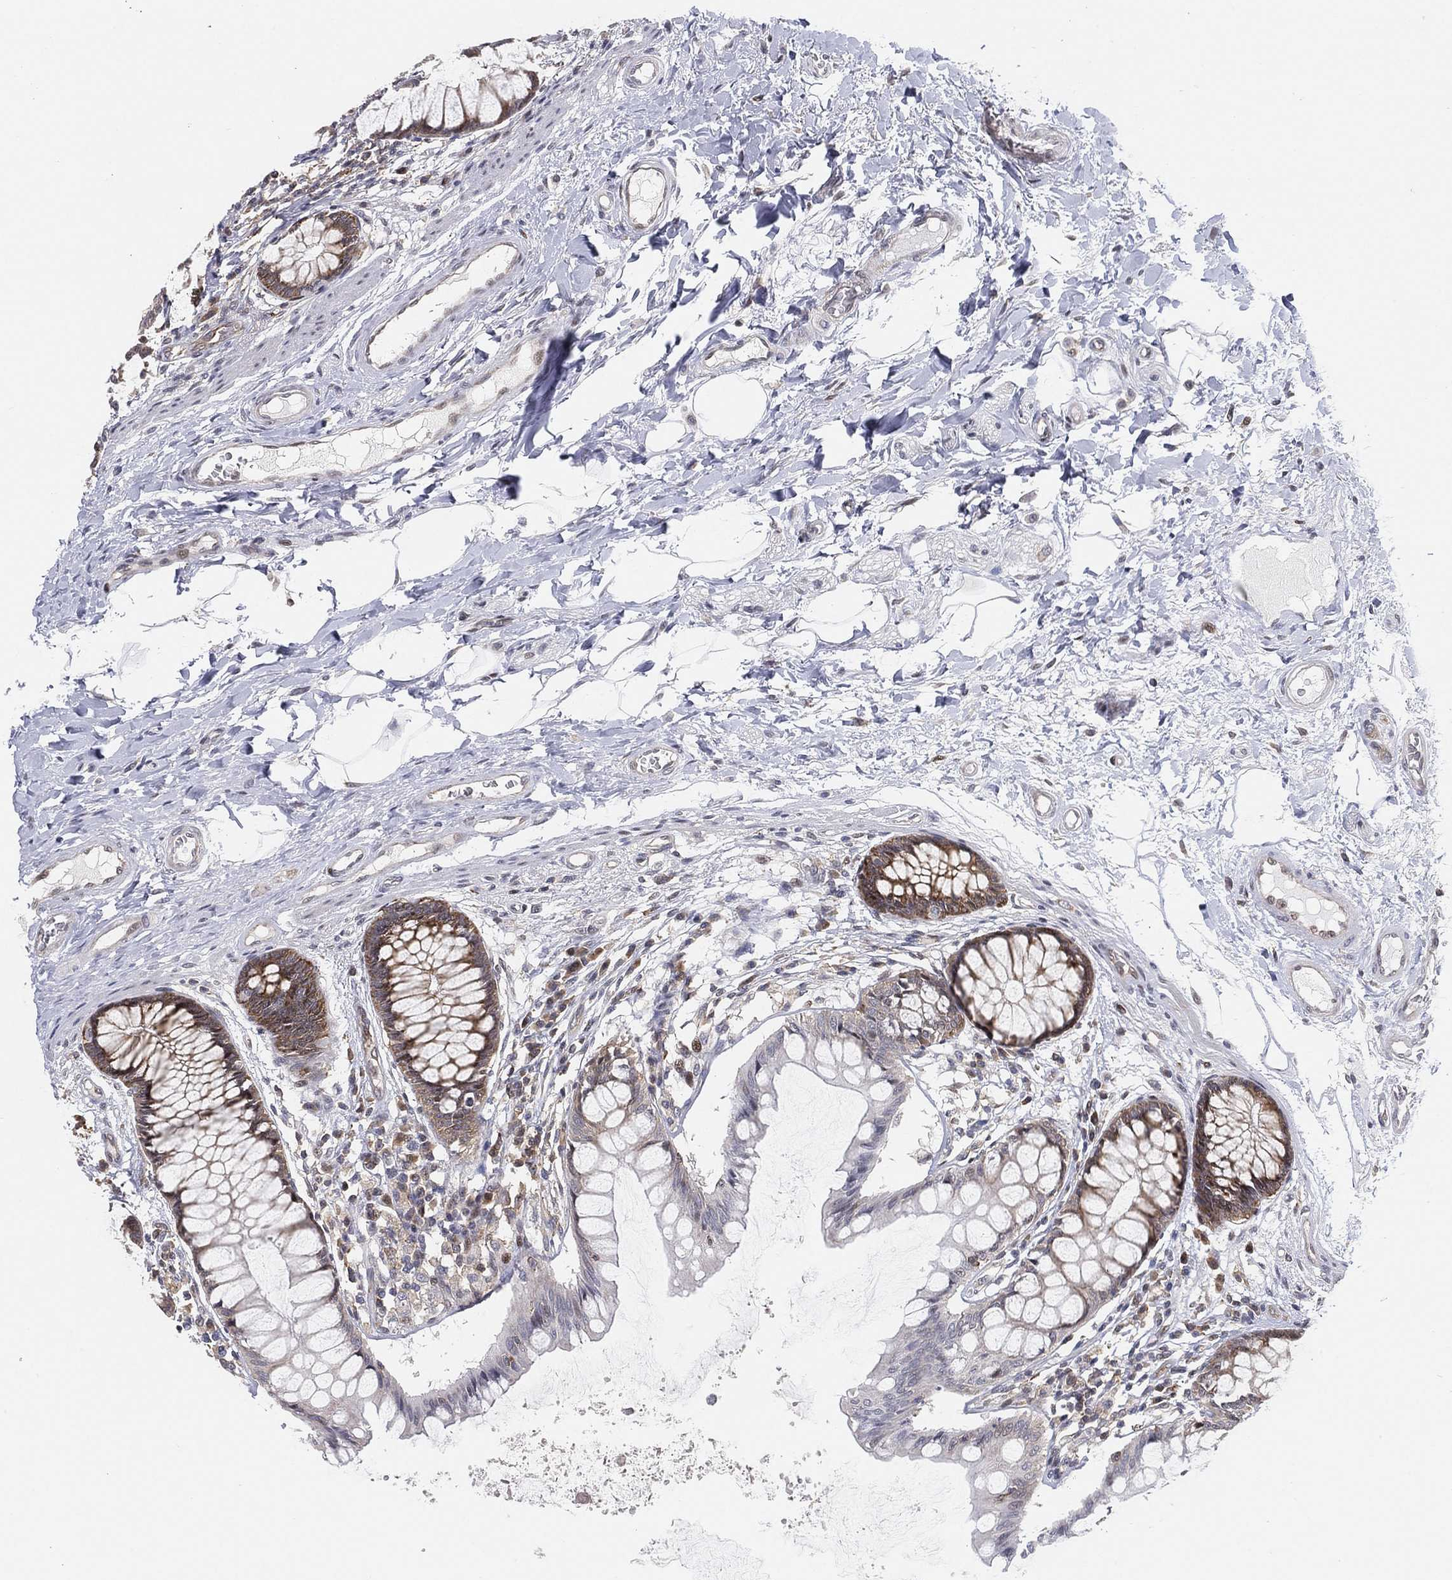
{"staining": {"intensity": "negative", "quantity": "none", "location": "none"}, "tissue": "colon", "cell_type": "Endothelial cells", "image_type": "normal", "snomed": [{"axis": "morphology", "description": "Normal tissue, NOS"}, {"axis": "topography", "description": "Colon"}], "caption": "Colon stained for a protein using immunohistochemistry shows no expression endothelial cells.", "gene": "TMTC4", "patient": {"sex": "female", "age": 65}}